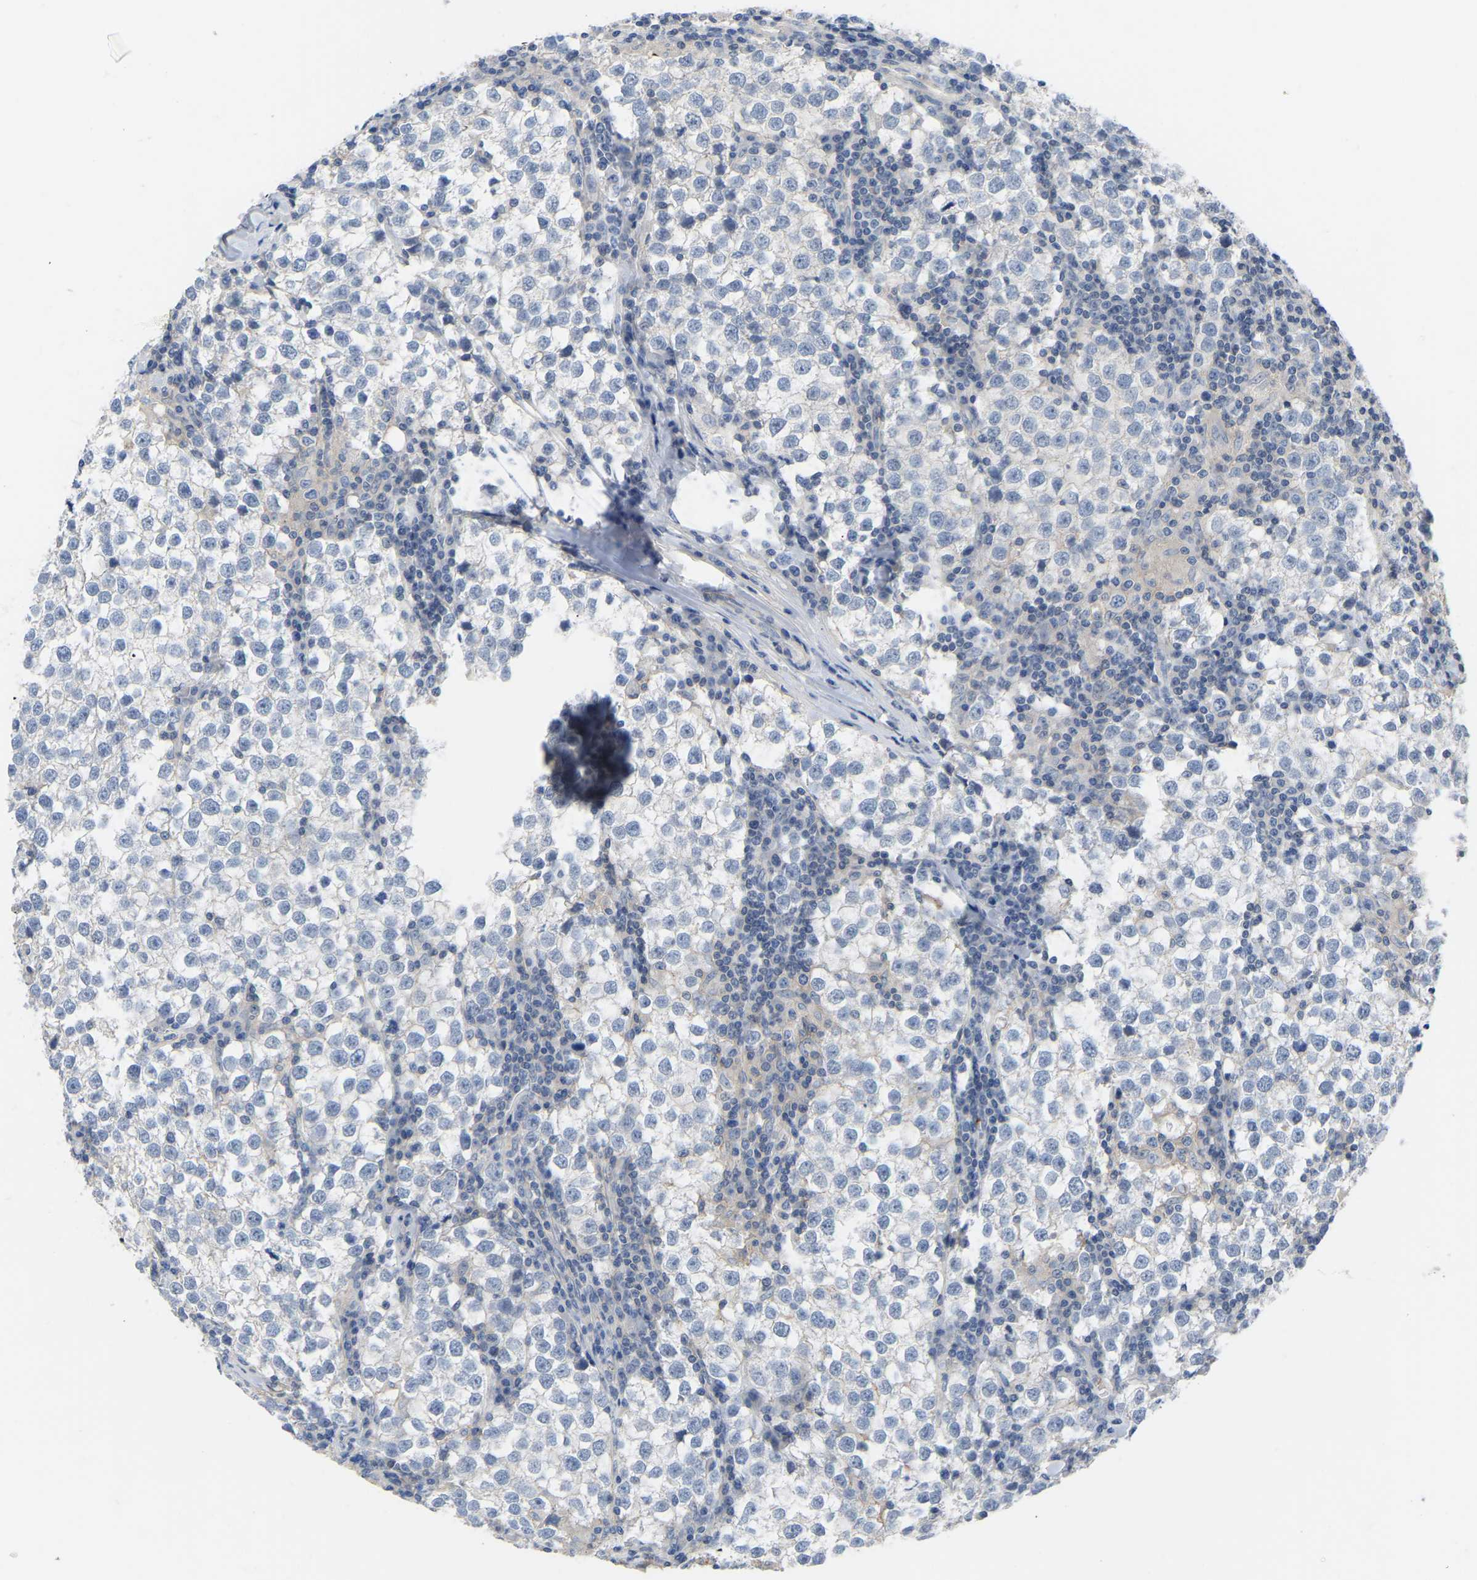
{"staining": {"intensity": "negative", "quantity": "none", "location": "none"}, "tissue": "testis cancer", "cell_type": "Tumor cells", "image_type": "cancer", "snomed": [{"axis": "morphology", "description": "Seminoma, NOS"}, {"axis": "morphology", "description": "Carcinoma, Embryonal, NOS"}, {"axis": "topography", "description": "Testis"}], "caption": "Embryonal carcinoma (testis) was stained to show a protein in brown. There is no significant positivity in tumor cells.", "gene": "ZNF449", "patient": {"sex": "male", "age": 36}}